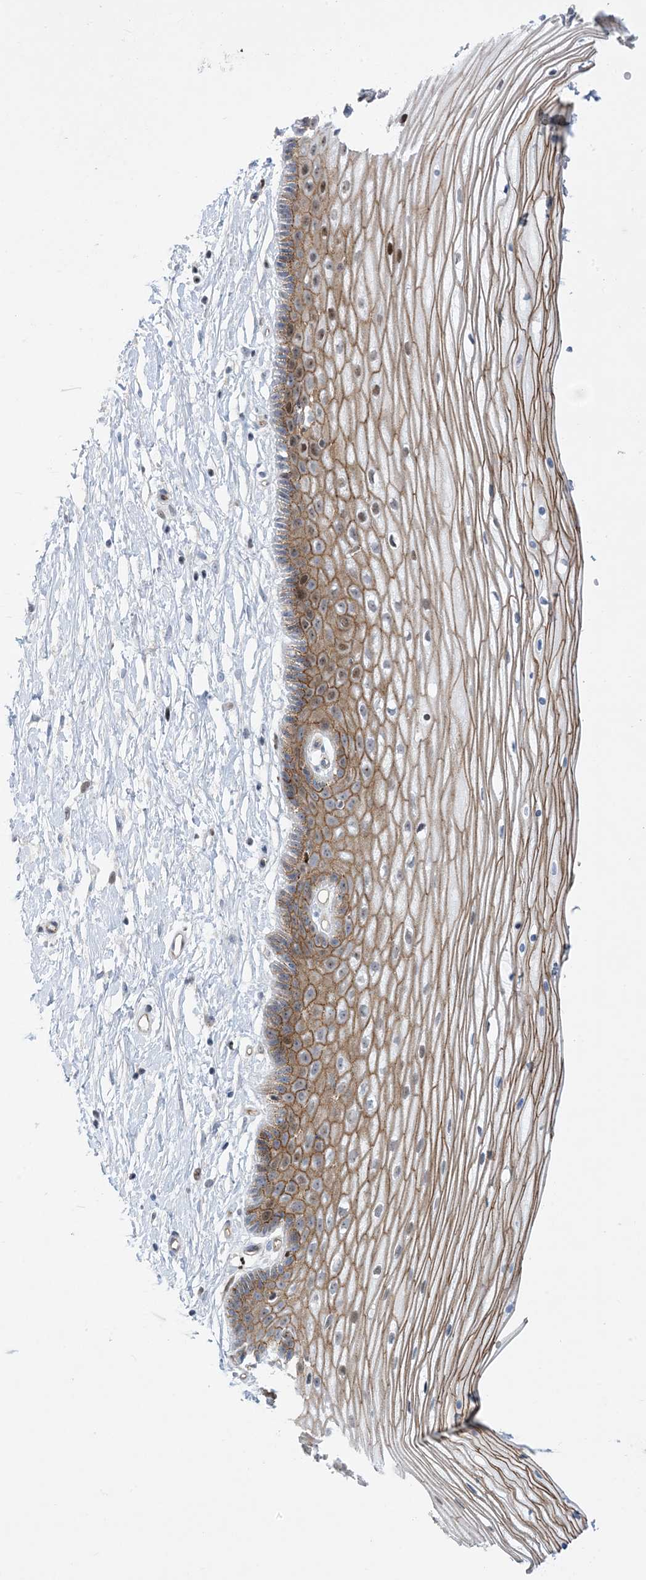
{"staining": {"intensity": "moderate", "quantity": ">75%", "location": "cytoplasmic/membranous,nuclear"}, "tissue": "vagina", "cell_type": "Squamous epithelial cells", "image_type": "normal", "snomed": [{"axis": "morphology", "description": "Normal tissue, NOS"}, {"axis": "topography", "description": "Vagina"}, {"axis": "topography", "description": "Cervix"}], "caption": "Immunohistochemistry (IHC) staining of benign vagina, which shows medium levels of moderate cytoplasmic/membranous,nuclear expression in about >75% of squamous epithelial cells indicating moderate cytoplasmic/membranous,nuclear protein expression. The staining was performed using DAB (3,3'-diaminobenzidine) (brown) for protein detection and nuclei were counterstained in hematoxylin (blue).", "gene": "MARS2", "patient": {"sex": "female", "age": 40}}